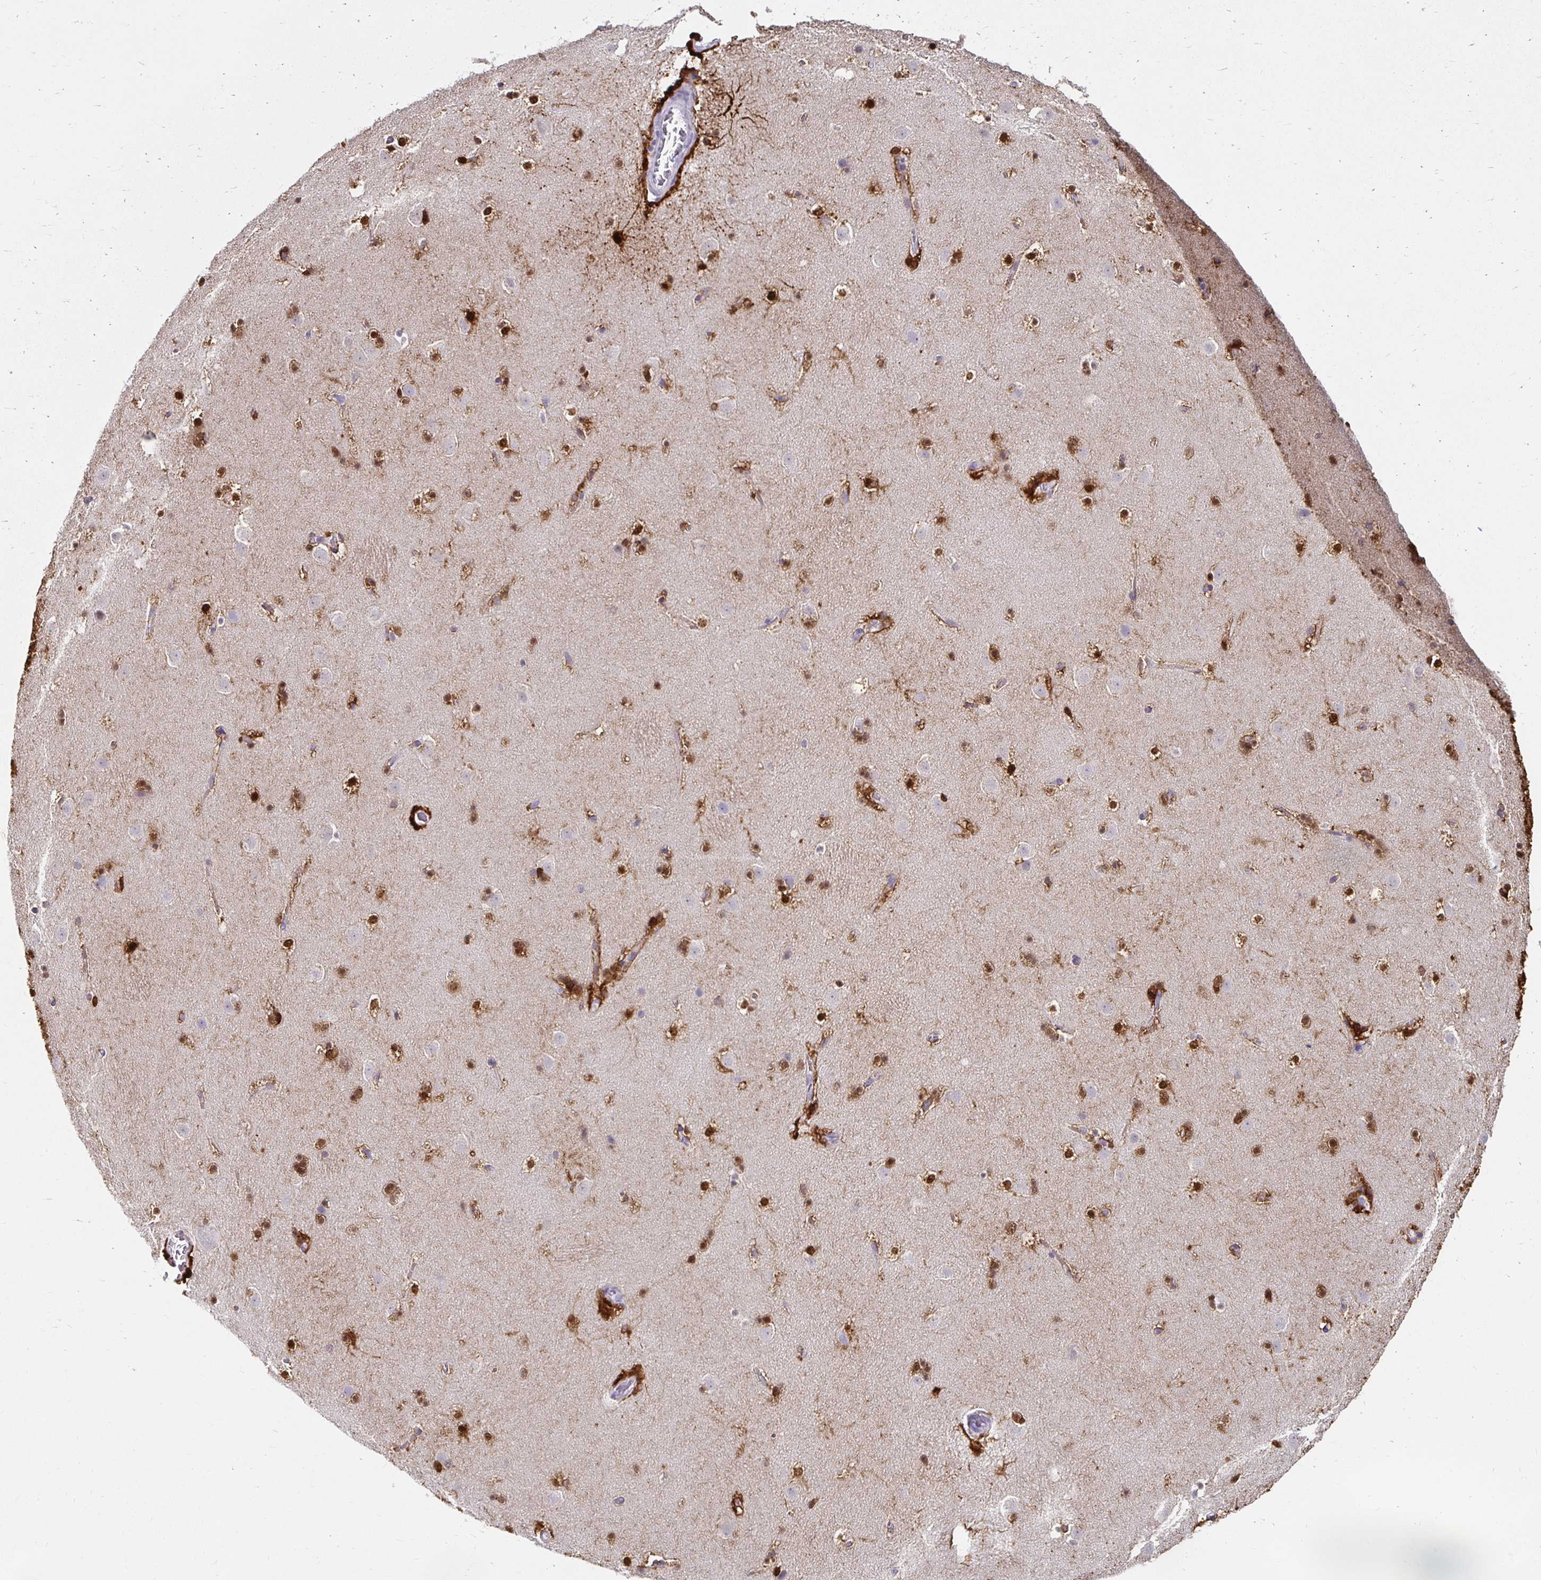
{"staining": {"intensity": "strong", "quantity": "25%-75%", "location": "cytoplasmic/membranous"}, "tissue": "caudate", "cell_type": "Glial cells", "image_type": "normal", "snomed": [{"axis": "morphology", "description": "Normal tissue, NOS"}, {"axis": "topography", "description": "Lateral ventricle wall"}], "caption": "Immunohistochemical staining of unremarkable caudate demonstrates high levels of strong cytoplasmic/membranous staining in about 25%-75% of glial cells.", "gene": "PADI2", "patient": {"sex": "male", "age": 37}}